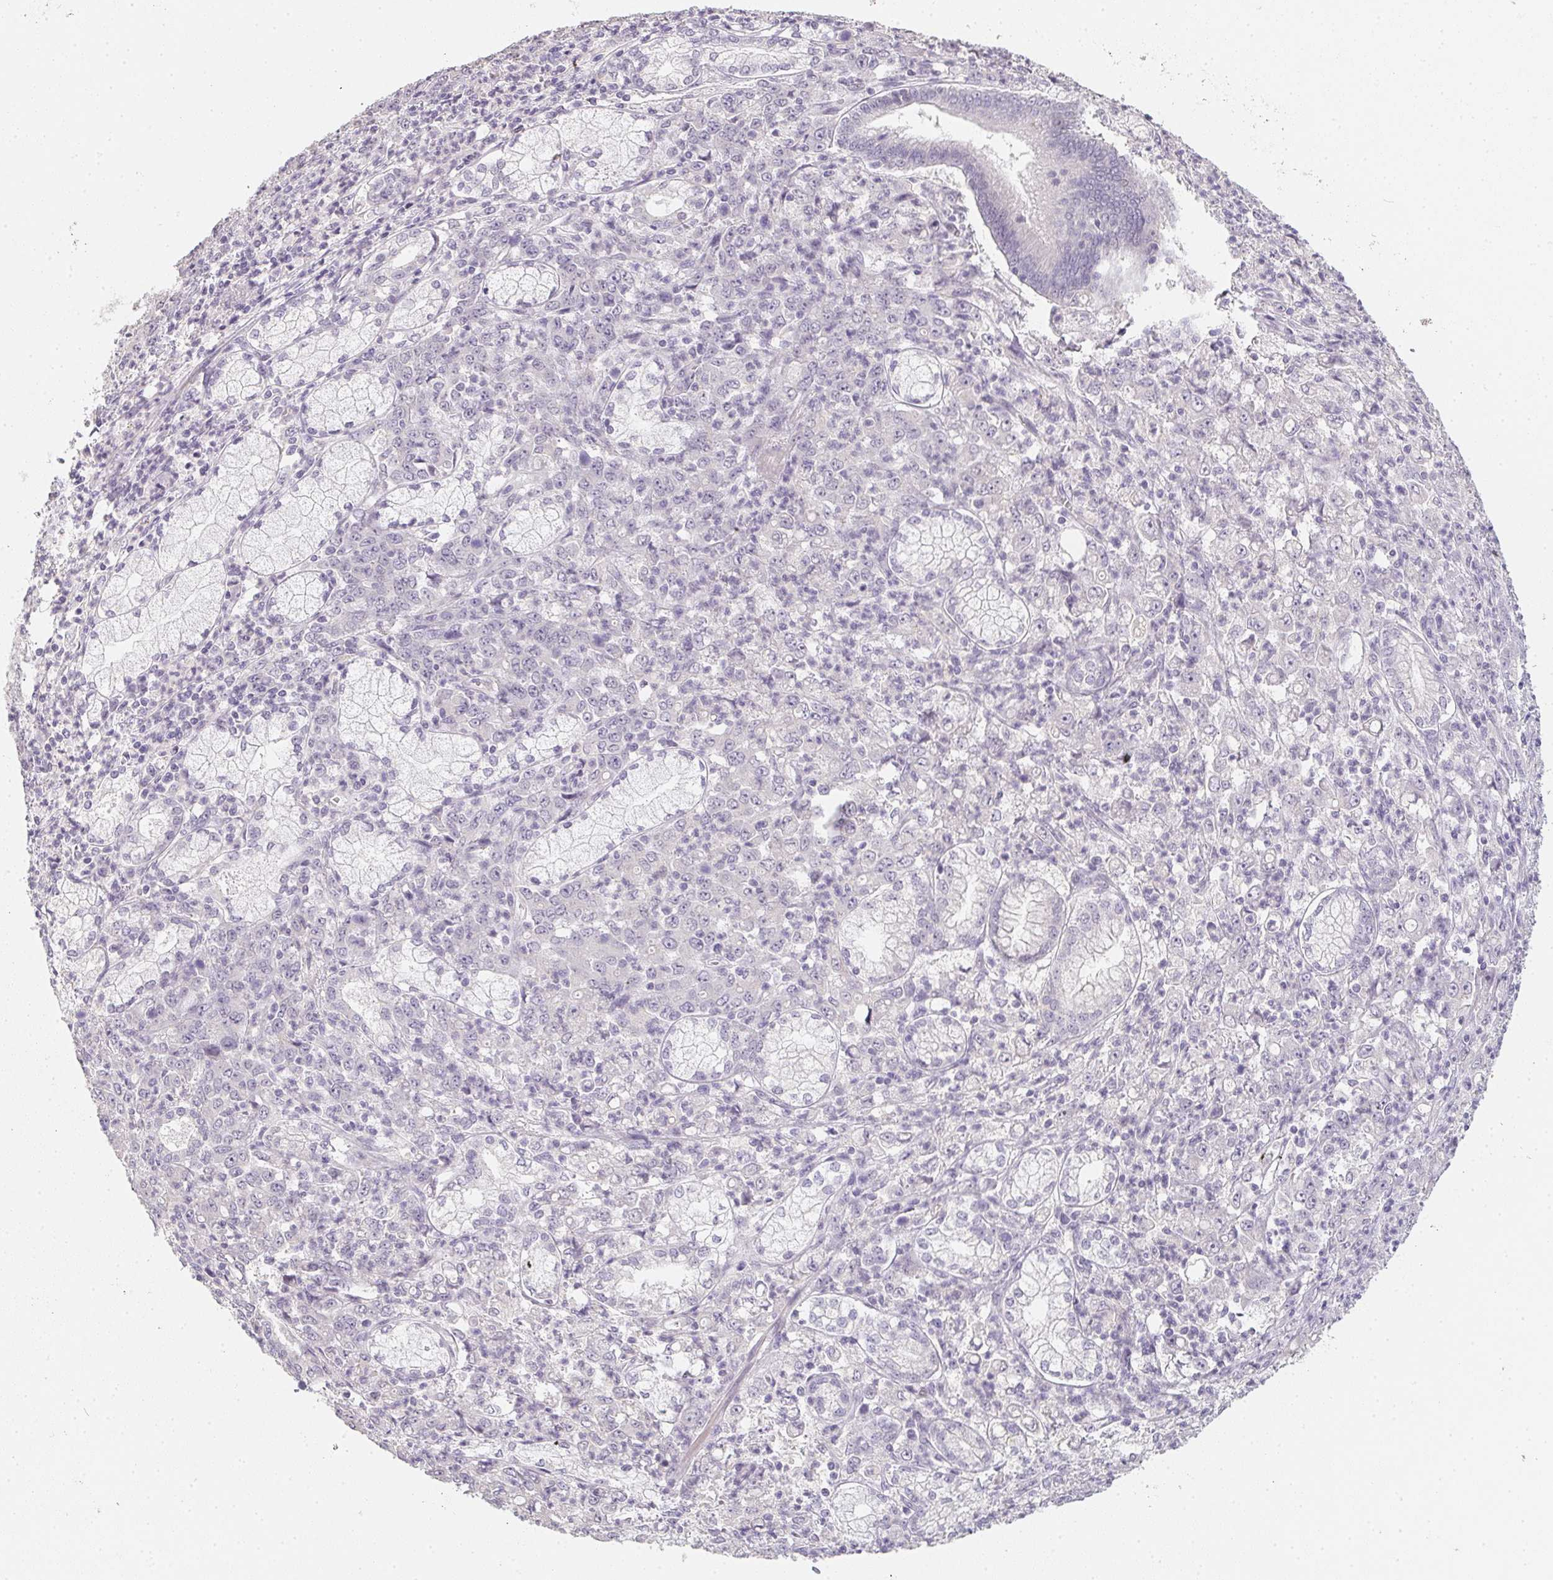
{"staining": {"intensity": "negative", "quantity": "none", "location": "none"}, "tissue": "stomach cancer", "cell_type": "Tumor cells", "image_type": "cancer", "snomed": [{"axis": "morphology", "description": "Adenocarcinoma, NOS"}, {"axis": "topography", "description": "Stomach, lower"}], "caption": "Adenocarcinoma (stomach) was stained to show a protein in brown. There is no significant positivity in tumor cells. (DAB (3,3'-diaminobenzidine) immunohistochemistry, high magnification).", "gene": "ZBBX", "patient": {"sex": "female", "age": 71}}